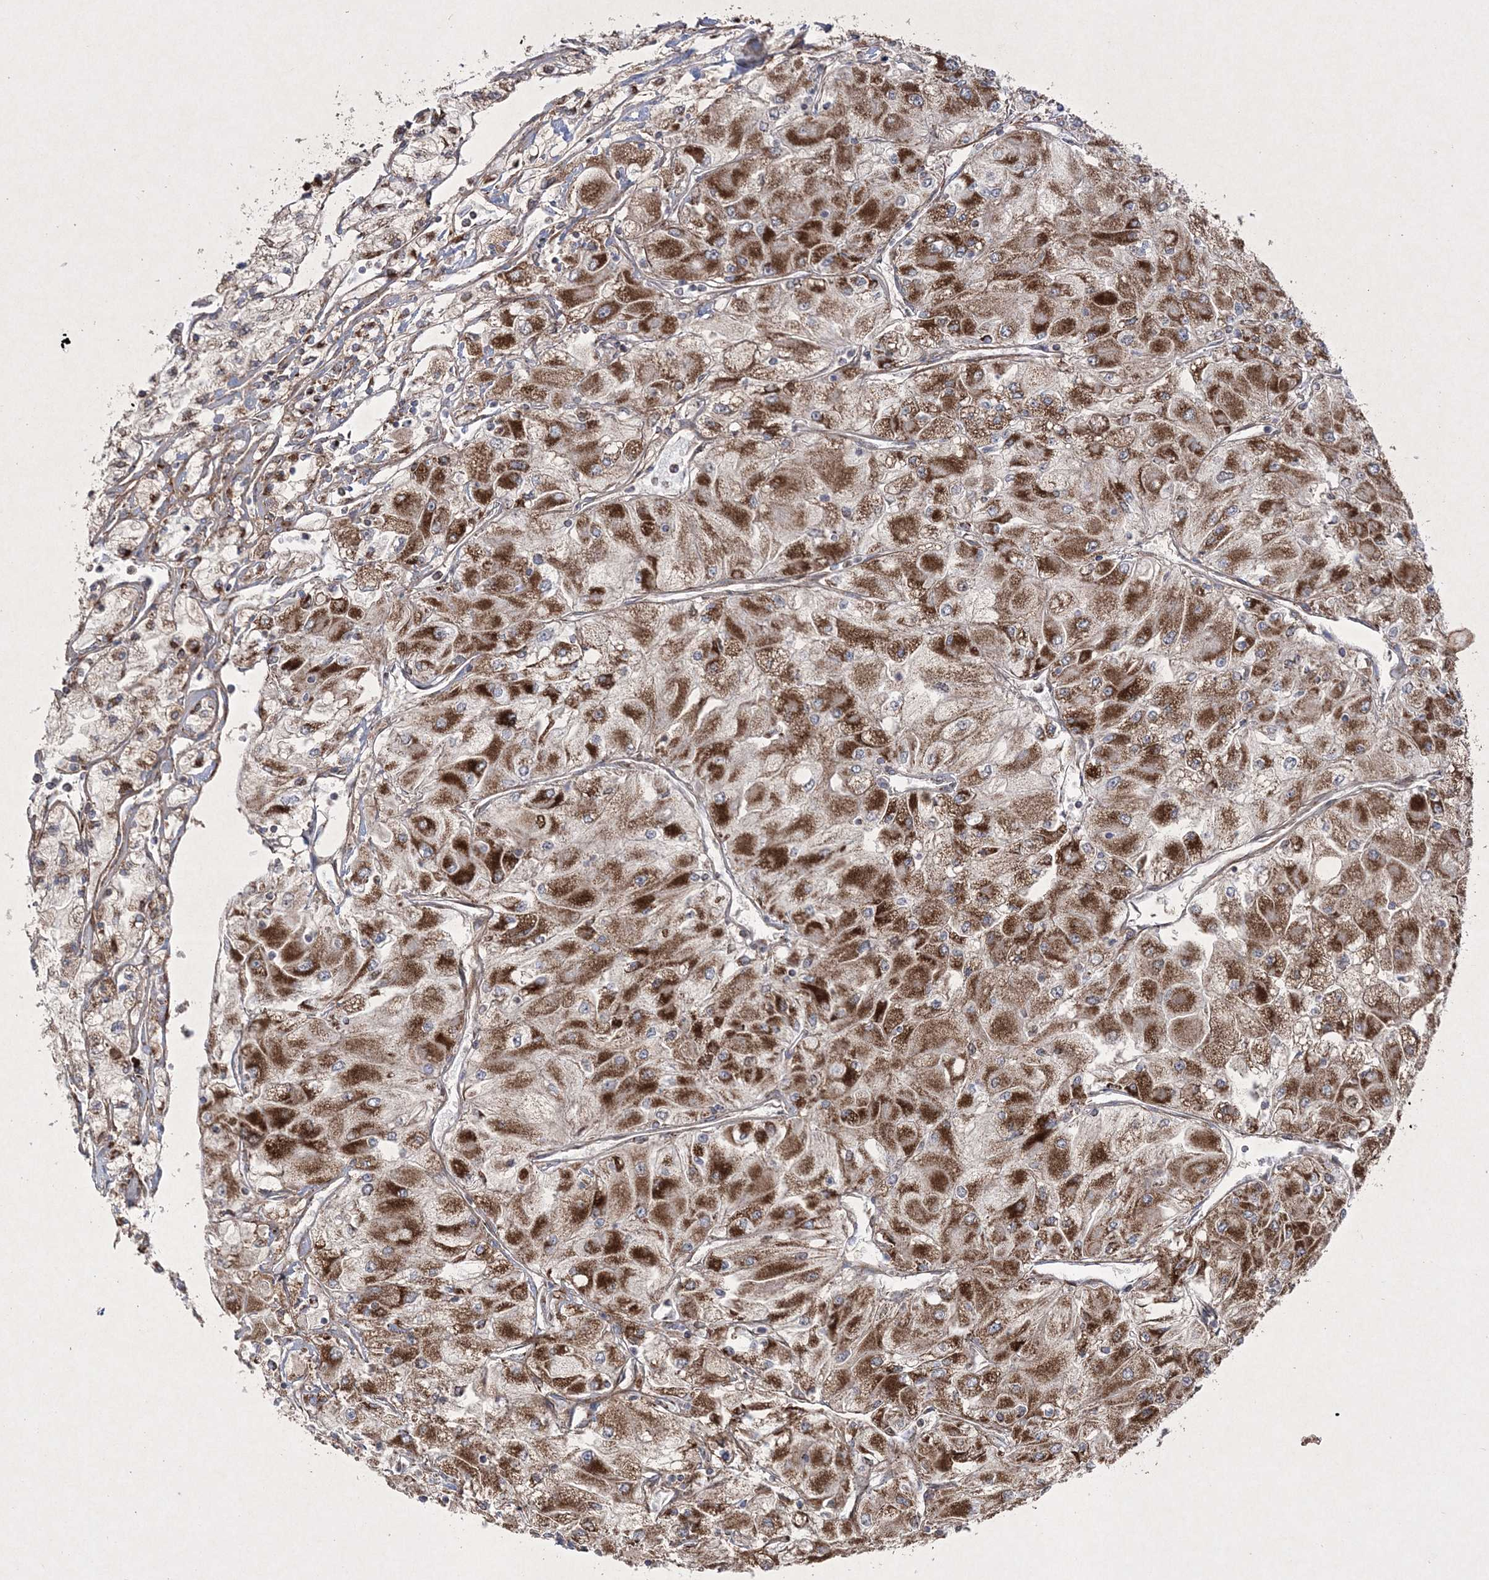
{"staining": {"intensity": "strong", "quantity": "25%-75%", "location": "cytoplasmic/membranous"}, "tissue": "renal cancer", "cell_type": "Tumor cells", "image_type": "cancer", "snomed": [{"axis": "morphology", "description": "Adenocarcinoma, NOS"}, {"axis": "topography", "description": "Kidney"}], "caption": "Immunohistochemical staining of human renal adenocarcinoma exhibits high levels of strong cytoplasmic/membranous protein expression in approximately 25%-75% of tumor cells.", "gene": "RICTOR", "patient": {"sex": "male", "age": 80}}